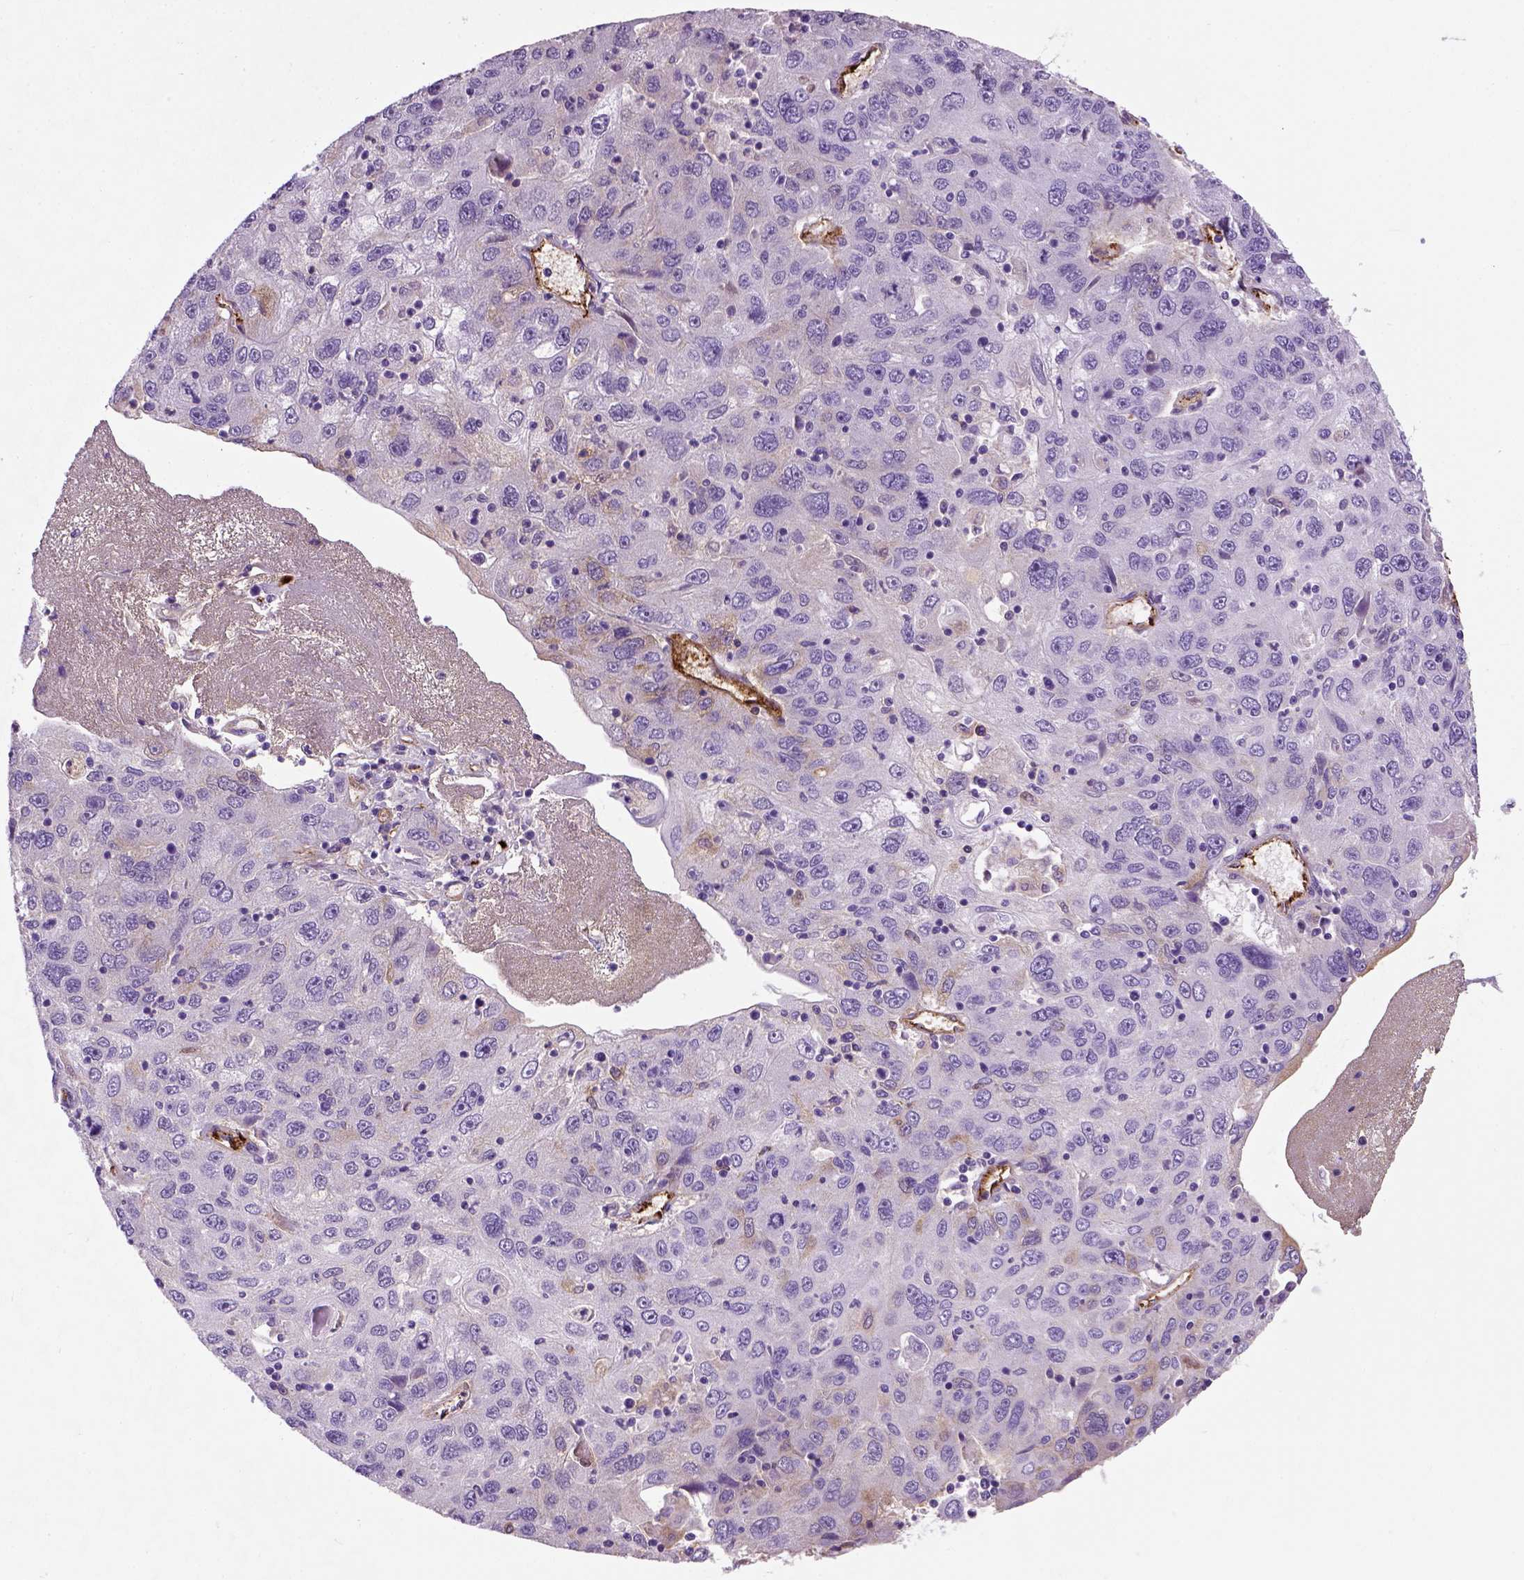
{"staining": {"intensity": "negative", "quantity": "none", "location": "none"}, "tissue": "stomach cancer", "cell_type": "Tumor cells", "image_type": "cancer", "snomed": [{"axis": "morphology", "description": "Adenocarcinoma, NOS"}, {"axis": "topography", "description": "Stomach"}], "caption": "A high-resolution micrograph shows immunohistochemistry staining of stomach adenocarcinoma, which reveals no significant expression in tumor cells. (DAB immunohistochemistry with hematoxylin counter stain).", "gene": "VWF", "patient": {"sex": "male", "age": 56}}